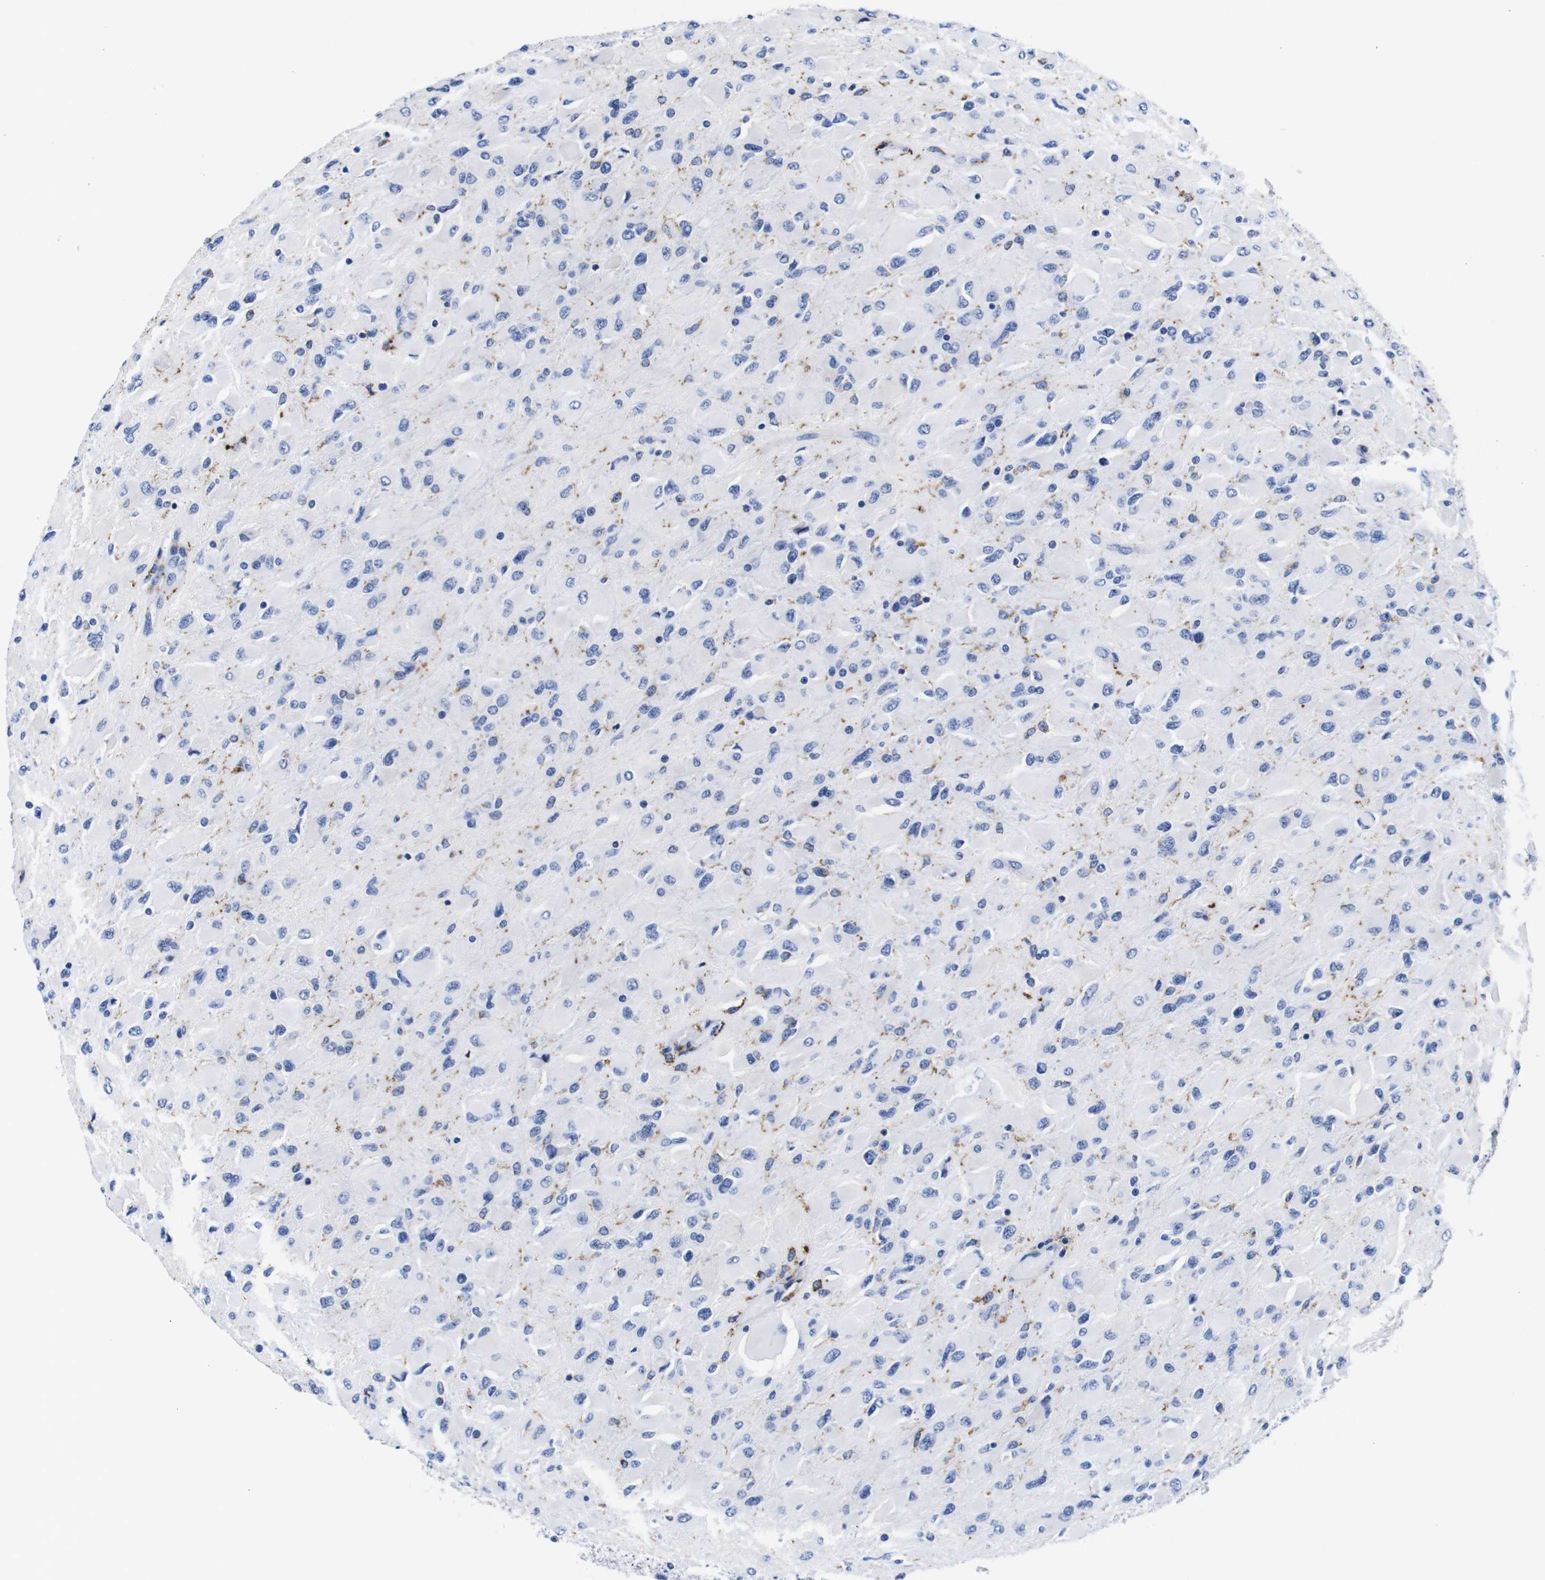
{"staining": {"intensity": "weak", "quantity": "<25%", "location": "cytoplasmic/membranous"}, "tissue": "glioma", "cell_type": "Tumor cells", "image_type": "cancer", "snomed": [{"axis": "morphology", "description": "Glioma, malignant, High grade"}, {"axis": "topography", "description": "Cerebral cortex"}], "caption": "This is a image of IHC staining of glioma, which shows no staining in tumor cells.", "gene": "HLA-DMB", "patient": {"sex": "female", "age": 36}}